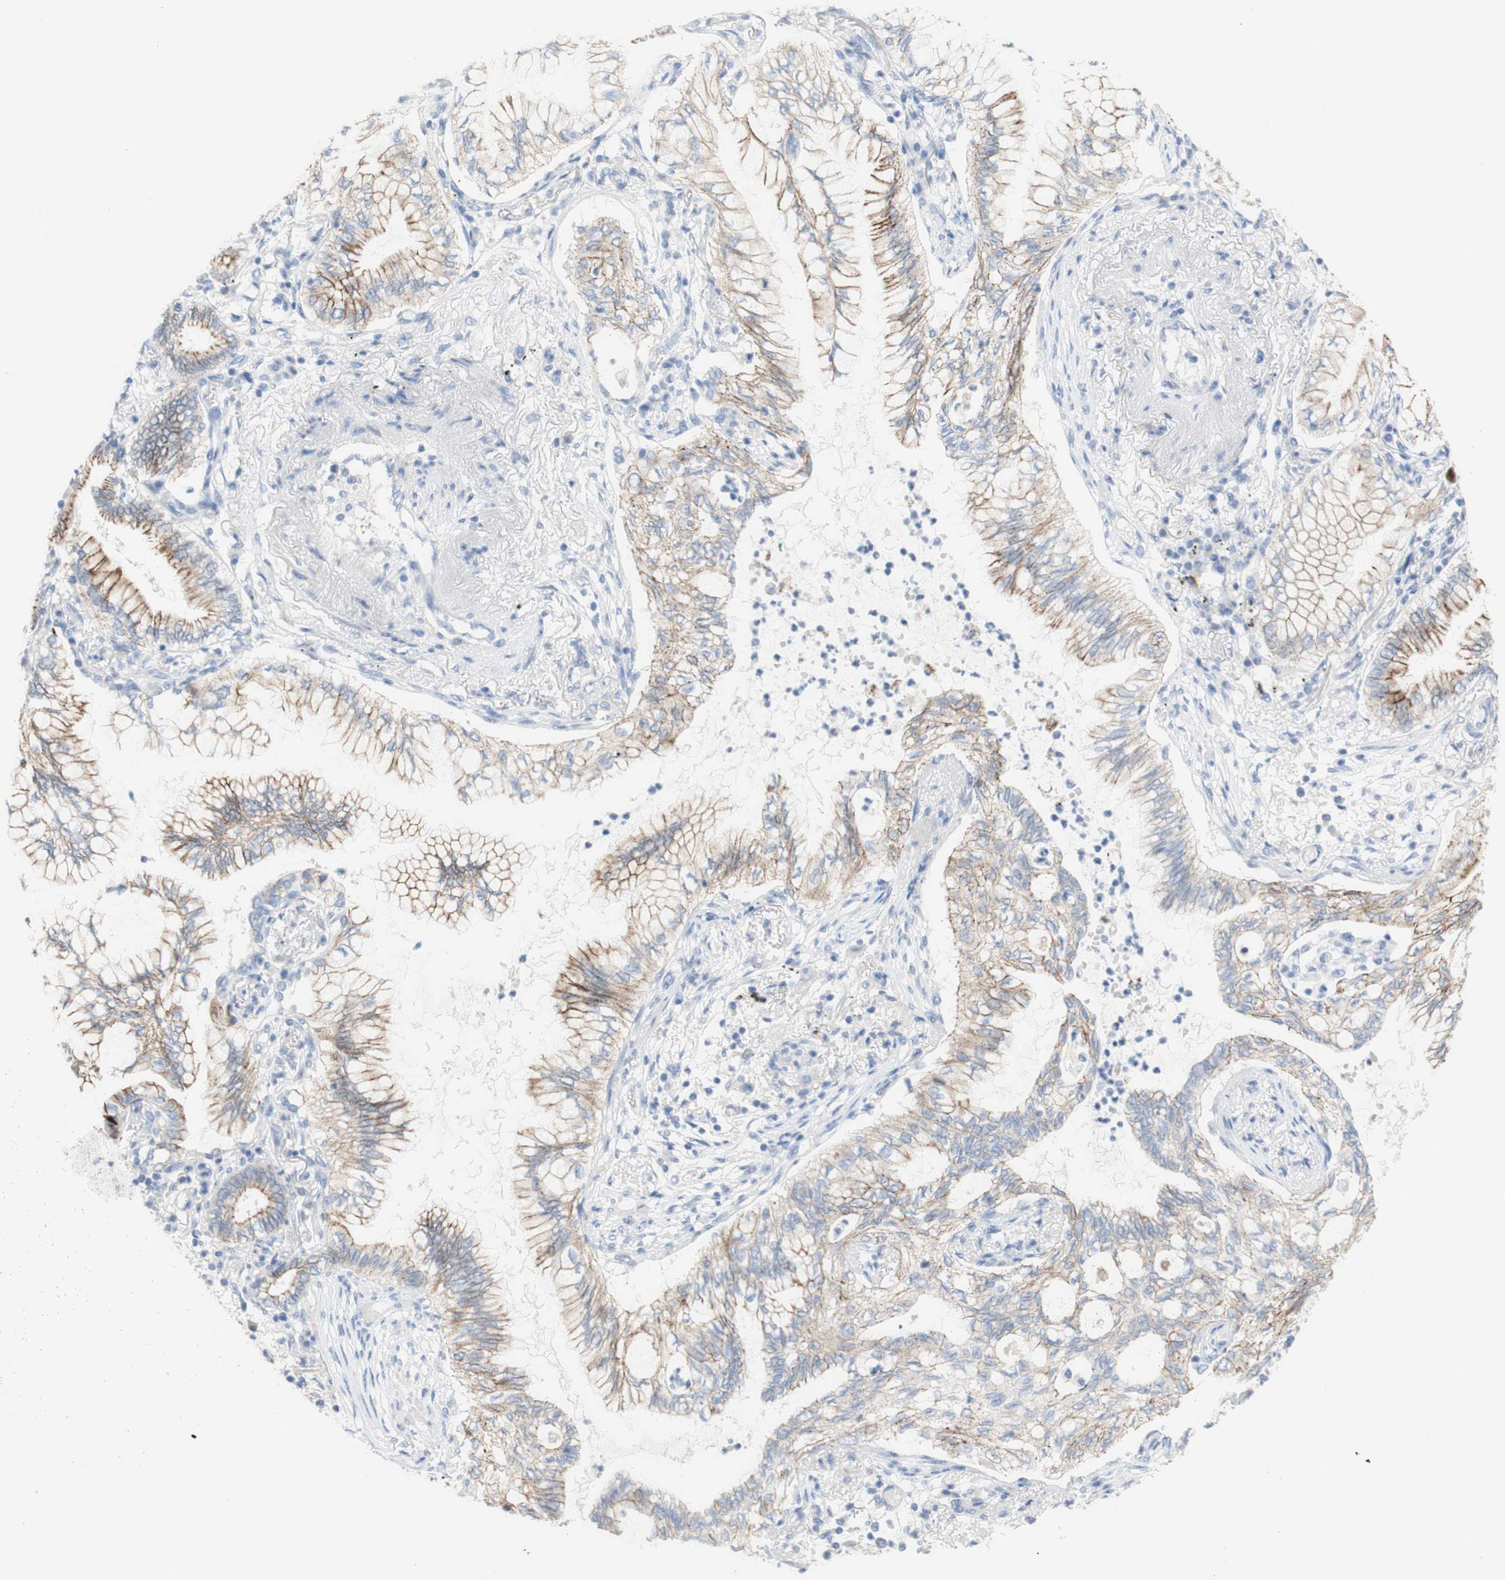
{"staining": {"intensity": "moderate", "quantity": ">75%", "location": "cytoplasmic/membranous"}, "tissue": "lung cancer", "cell_type": "Tumor cells", "image_type": "cancer", "snomed": [{"axis": "morphology", "description": "Normal tissue, NOS"}, {"axis": "morphology", "description": "Adenocarcinoma, NOS"}, {"axis": "topography", "description": "Bronchus"}, {"axis": "topography", "description": "Lung"}], "caption": "Moderate cytoplasmic/membranous protein positivity is present in about >75% of tumor cells in adenocarcinoma (lung).", "gene": "DSC2", "patient": {"sex": "female", "age": 70}}